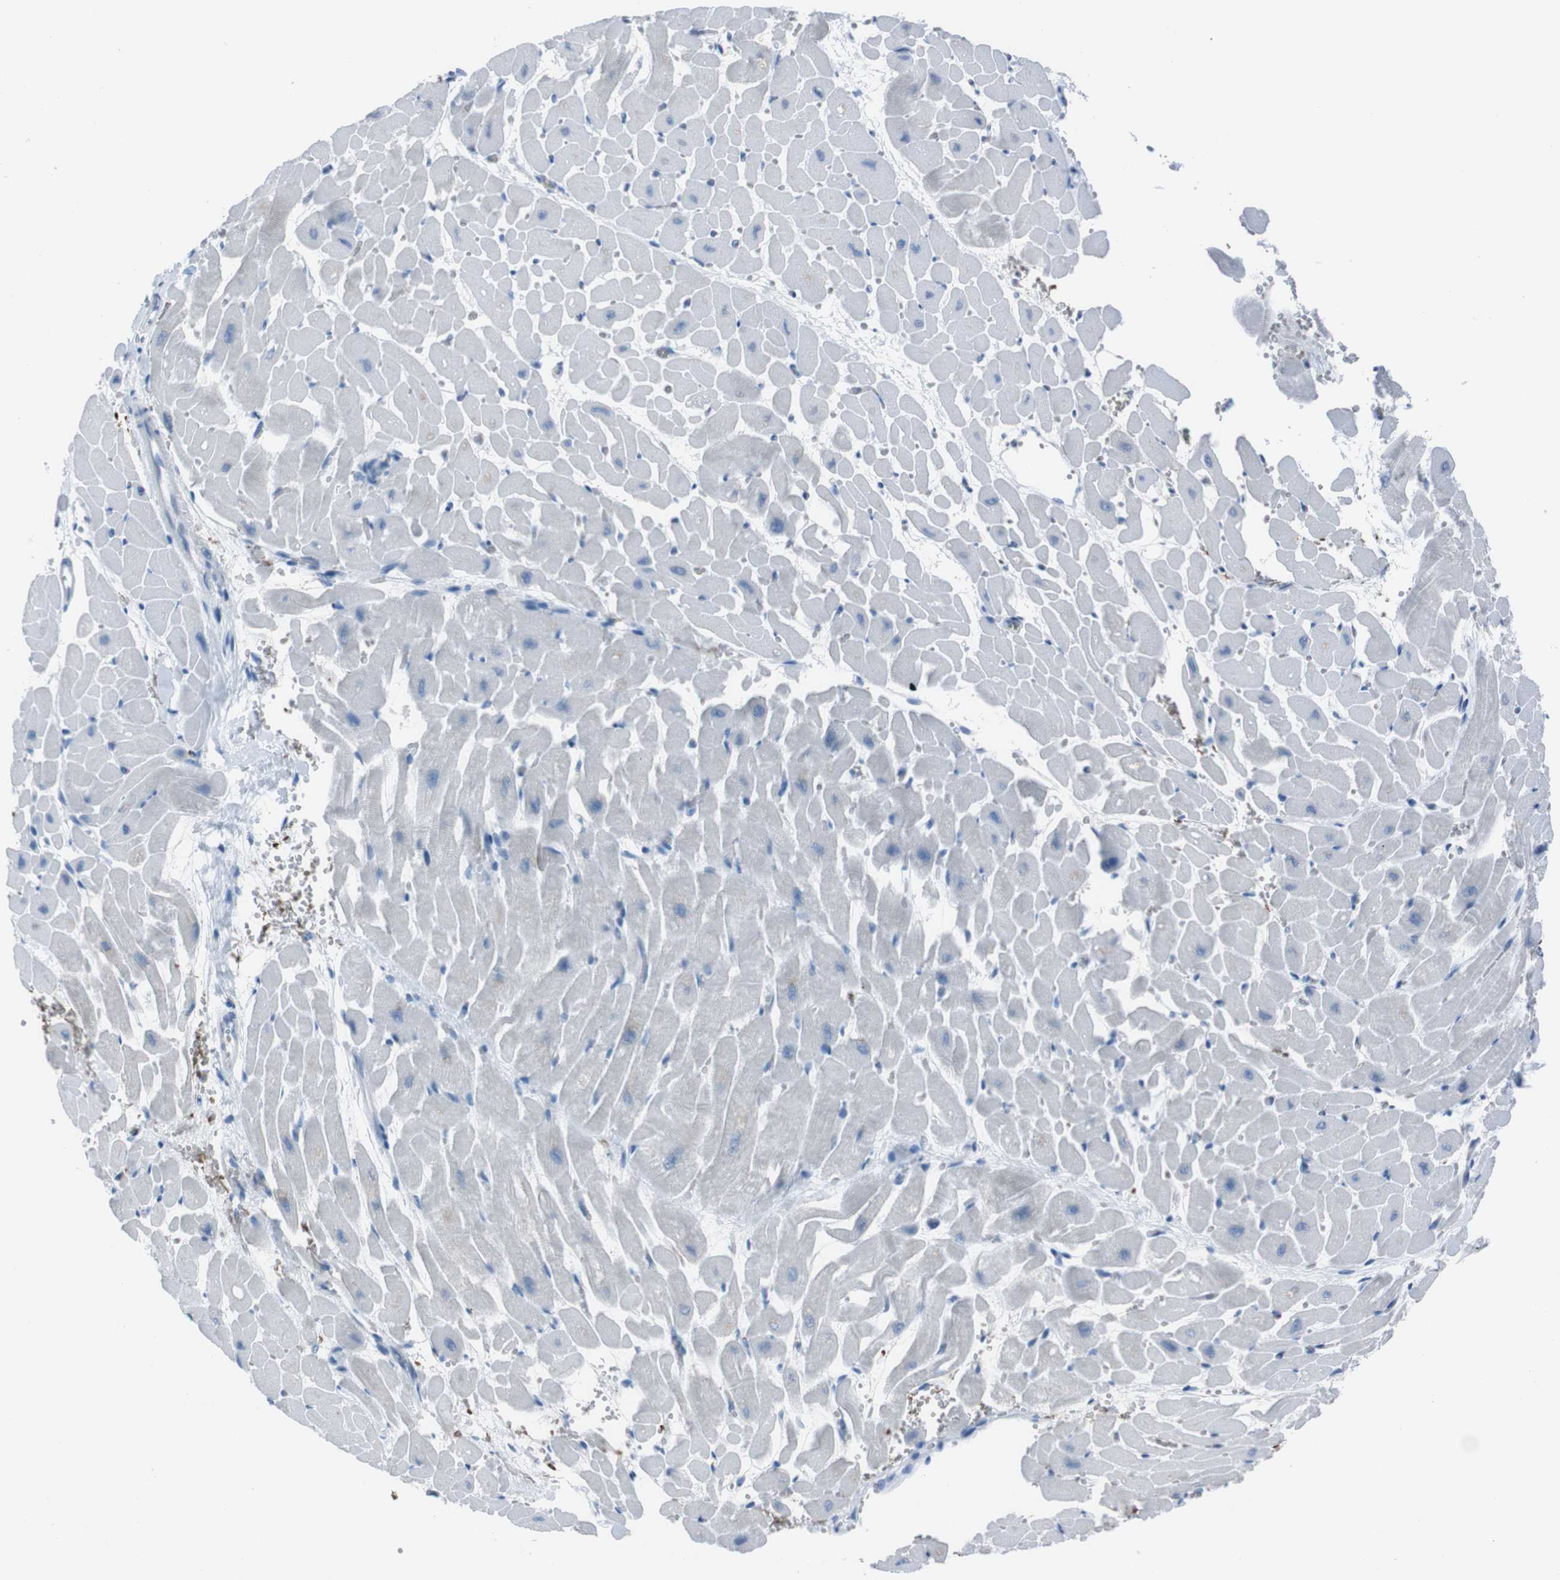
{"staining": {"intensity": "negative", "quantity": "none", "location": "none"}, "tissue": "heart muscle", "cell_type": "Cardiomyocytes", "image_type": "normal", "snomed": [{"axis": "morphology", "description": "Normal tissue, NOS"}, {"axis": "topography", "description": "Heart"}], "caption": "Immunohistochemistry image of unremarkable heart muscle: human heart muscle stained with DAB displays no significant protein expression in cardiomyocytes. (Stains: DAB immunohistochemistry with hematoxylin counter stain, Microscopy: brightfield microscopy at high magnification).", "gene": "ST6GAL1", "patient": {"sex": "male", "age": 45}}